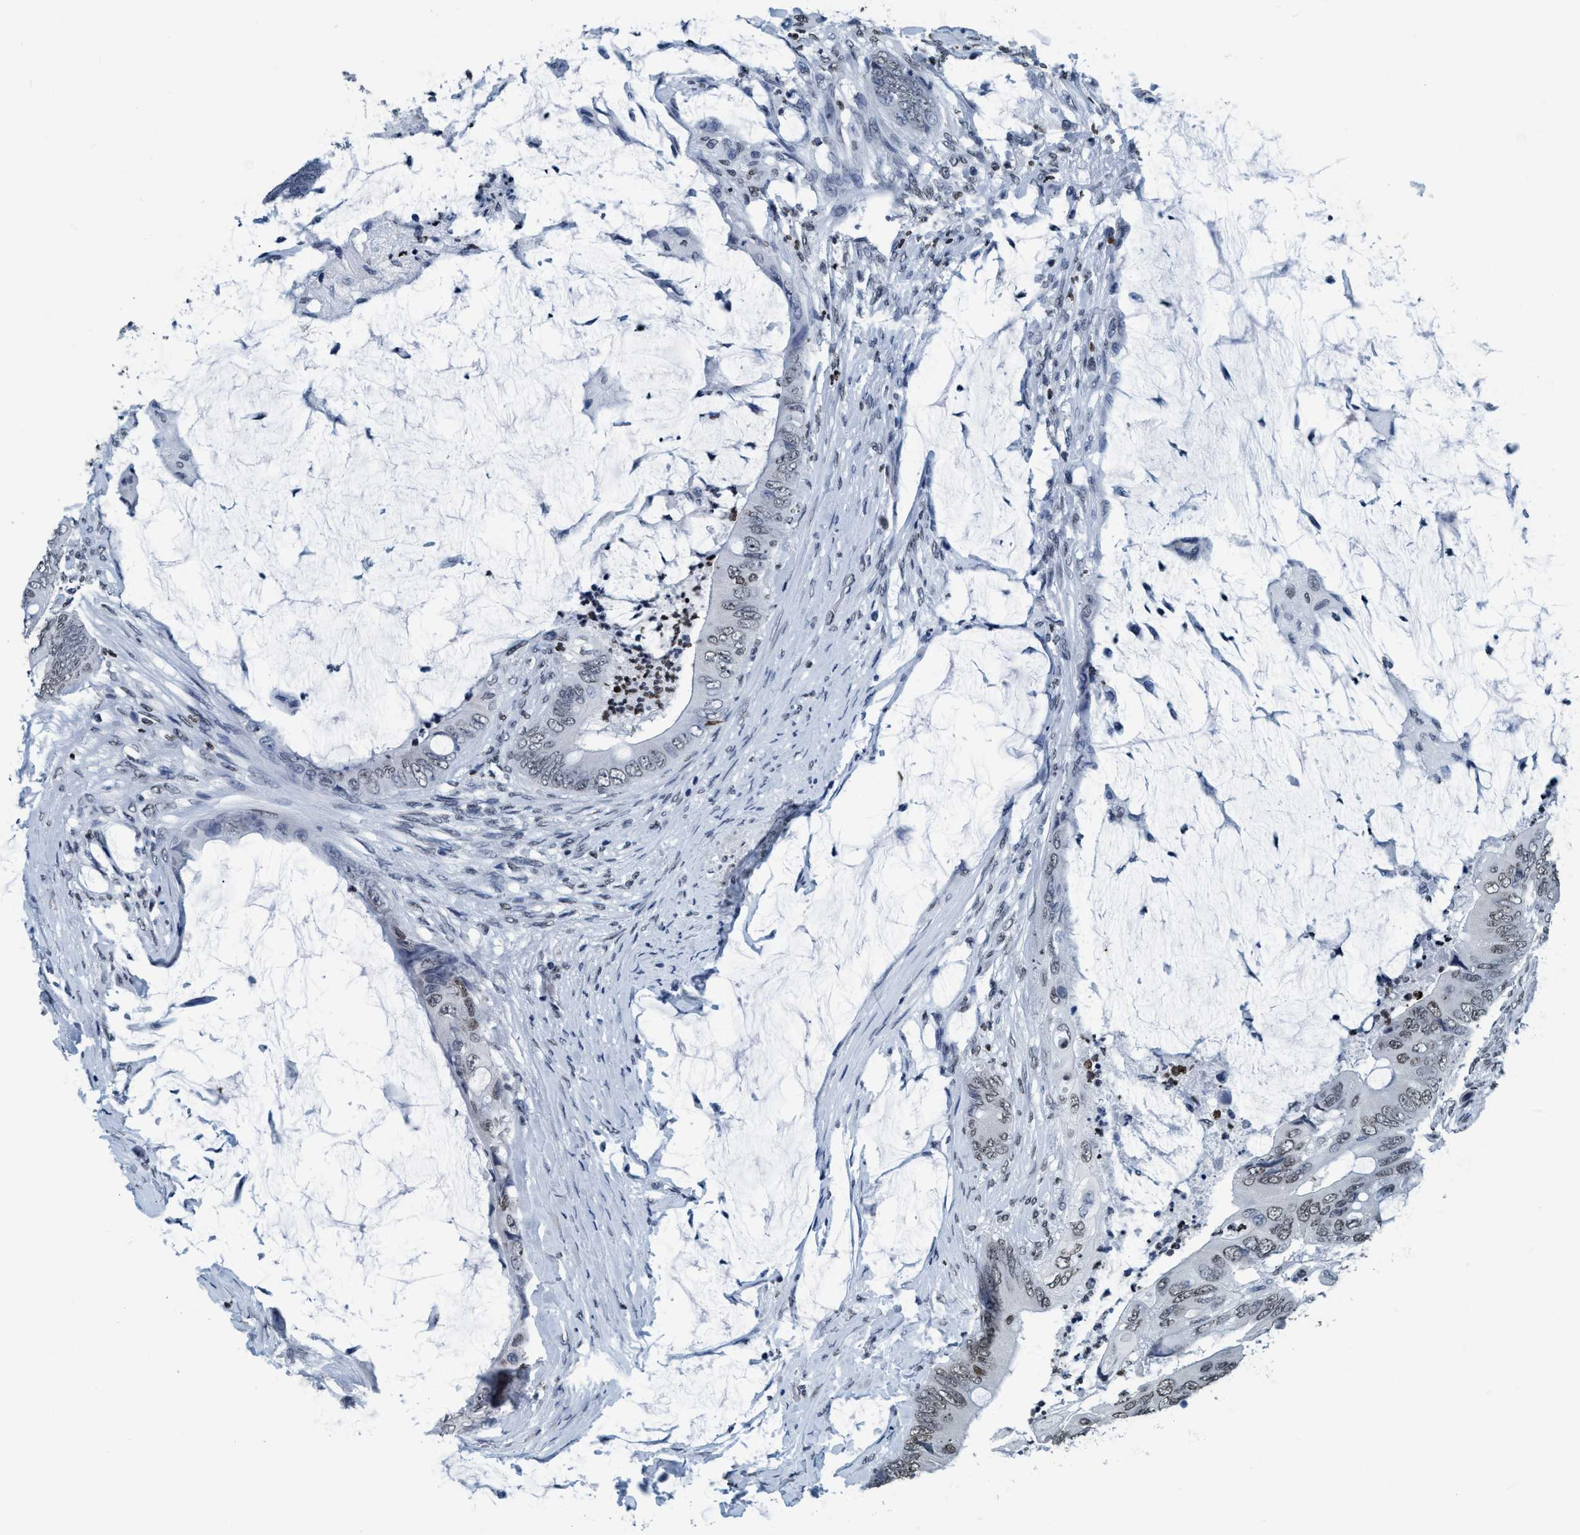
{"staining": {"intensity": "weak", "quantity": "<25%", "location": "nuclear"}, "tissue": "colorectal cancer", "cell_type": "Tumor cells", "image_type": "cancer", "snomed": [{"axis": "morphology", "description": "Adenocarcinoma, NOS"}, {"axis": "topography", "description": "Rectum"}], "caption": "Immunohistochemical staining of human adenocarcinoma (colorectal) demonstrates no significant expression in tumor cells.", "gene": "CCNE2", "patient": {"sex": "female", "age": 77}}